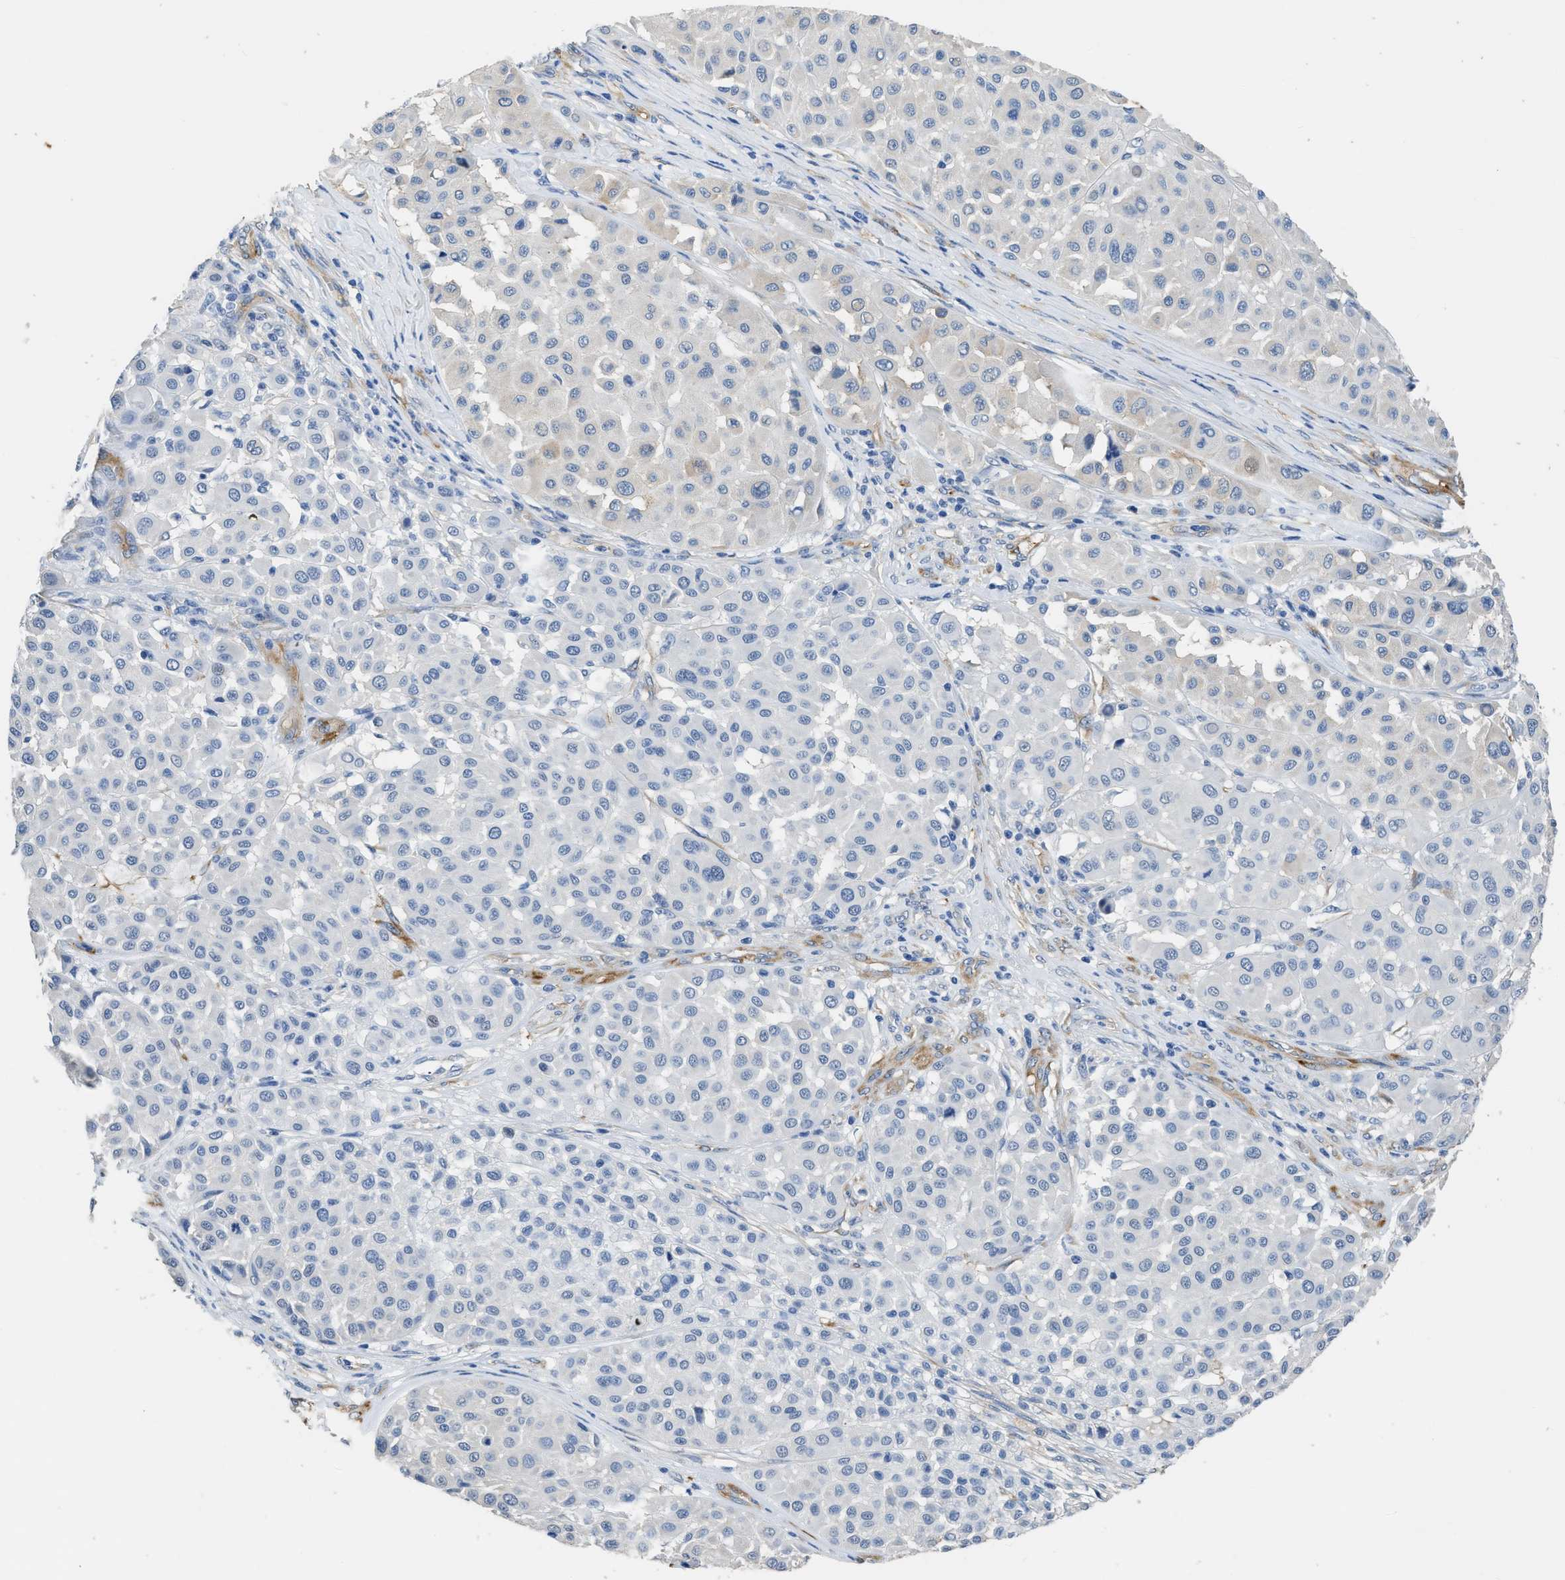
{"staining": {"intensity": "negative", "quantity": "none", "location": "none"}, "tissue": "melanoma", "cell_type": "Tumor cells", "image_type": "cancer", "snomed": [{"axis": "morphology", "description": "Malignant melanoma, Metastatic site"}, {"axis": "topography", "description": "Soft tissue"}], "caption": "IHC of human malignant melanoma (metastatic site) demonstrates no positivity in tumor cells. The staining was performed using DAB (3,3'-diaminobenzidine) to visualize the protein expression in brown, while the nuclei were stained in blue with hematoxylin (Magnification: 20x).", "gene": "ZSWIM5", "patient": {"sex": "male", "age": 41}}